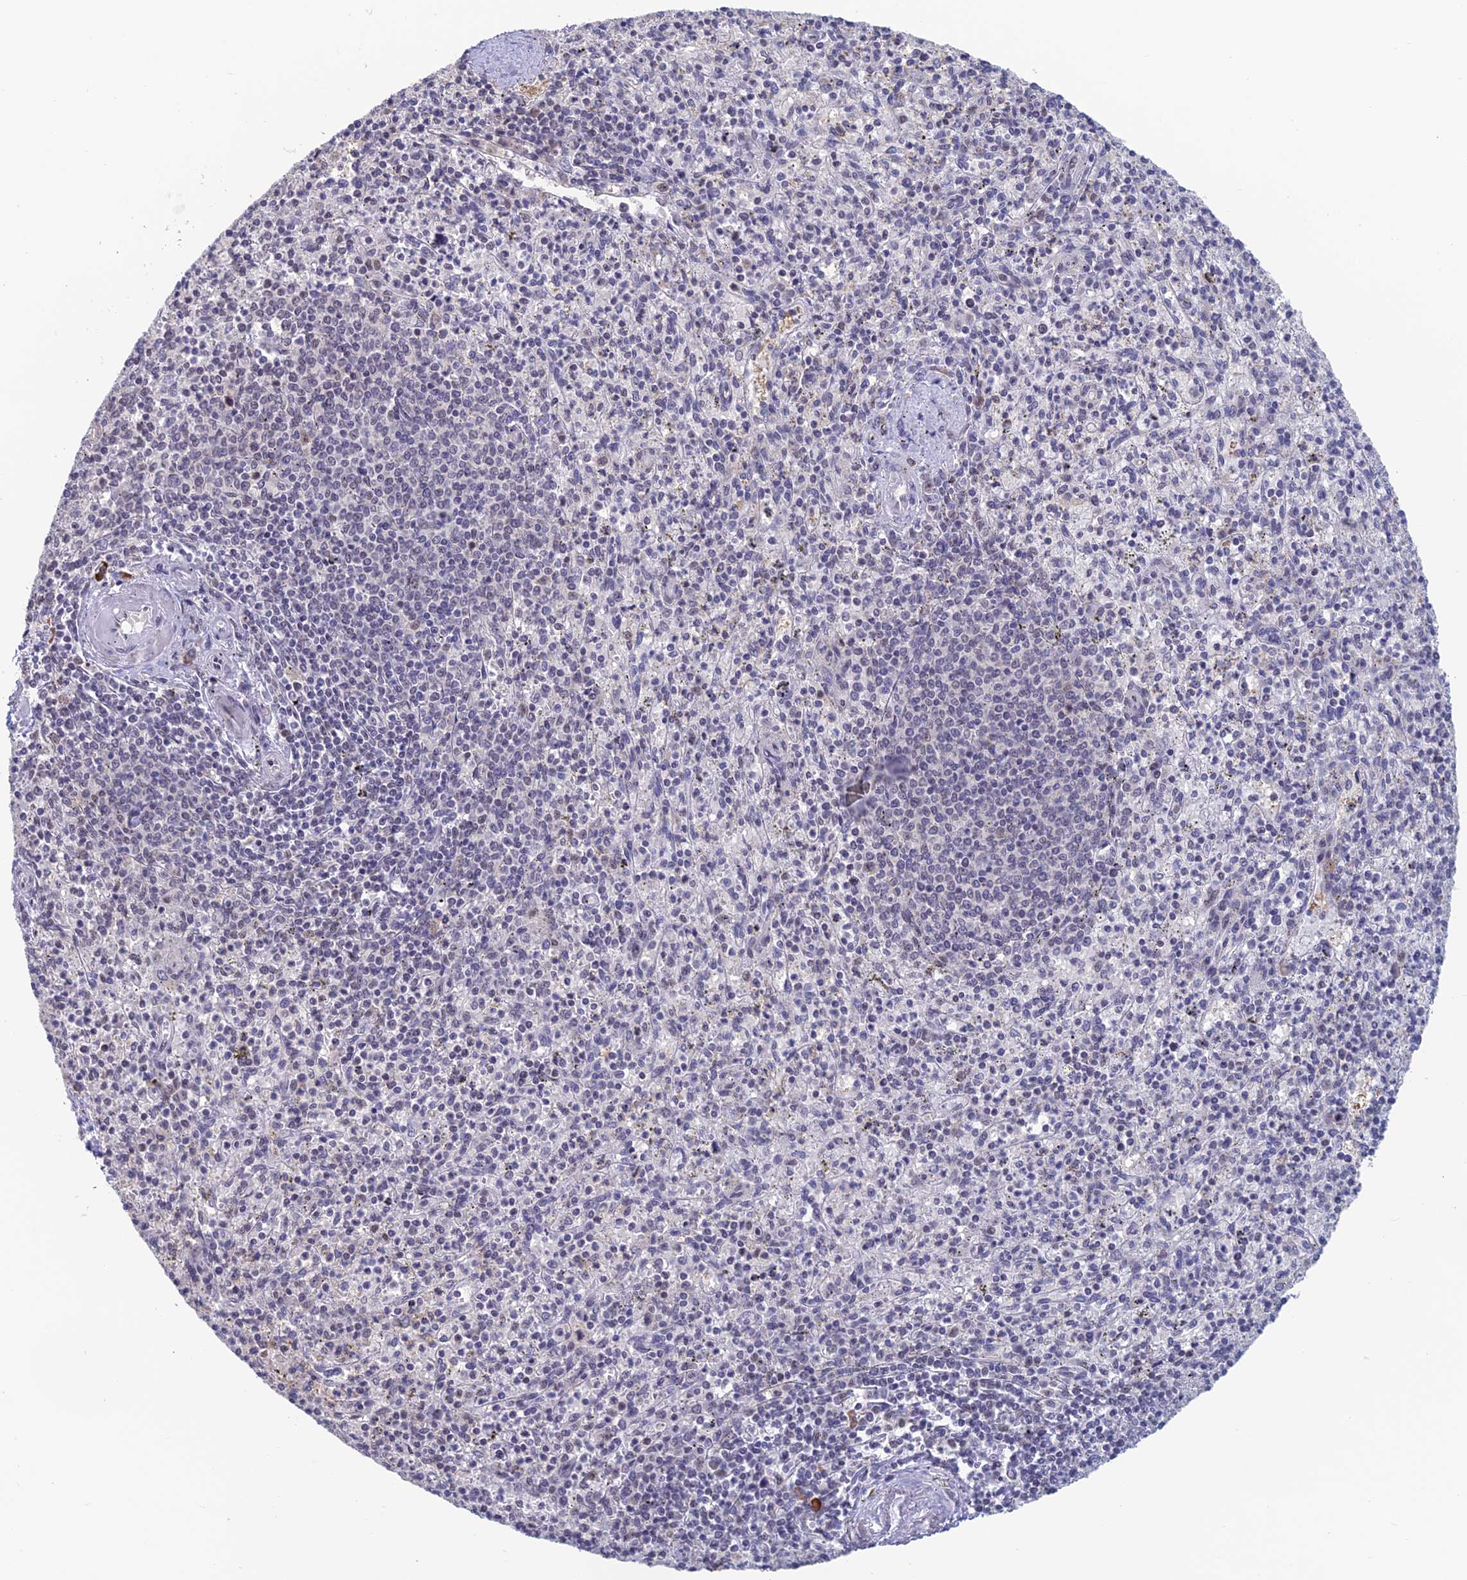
{"staining": {"intensity": "negative", "quantity": "none", "location": "none"}, "tissue": "spleen", "cell_type": "Cells in red pulp", "image_type": "normal", "snomed": [{"axis": "morphology", "description": "Normal tissue, NOS"}, {"axis": "topography", "description": "Spleen"}], "caption": "Image shows no protein expression in cells in red pulp of normal spleen. (DAB immunohistochemistry (IHC), high magnification).", "gene": "NABP2", "patient": {"sex": "male", "age": 72}}